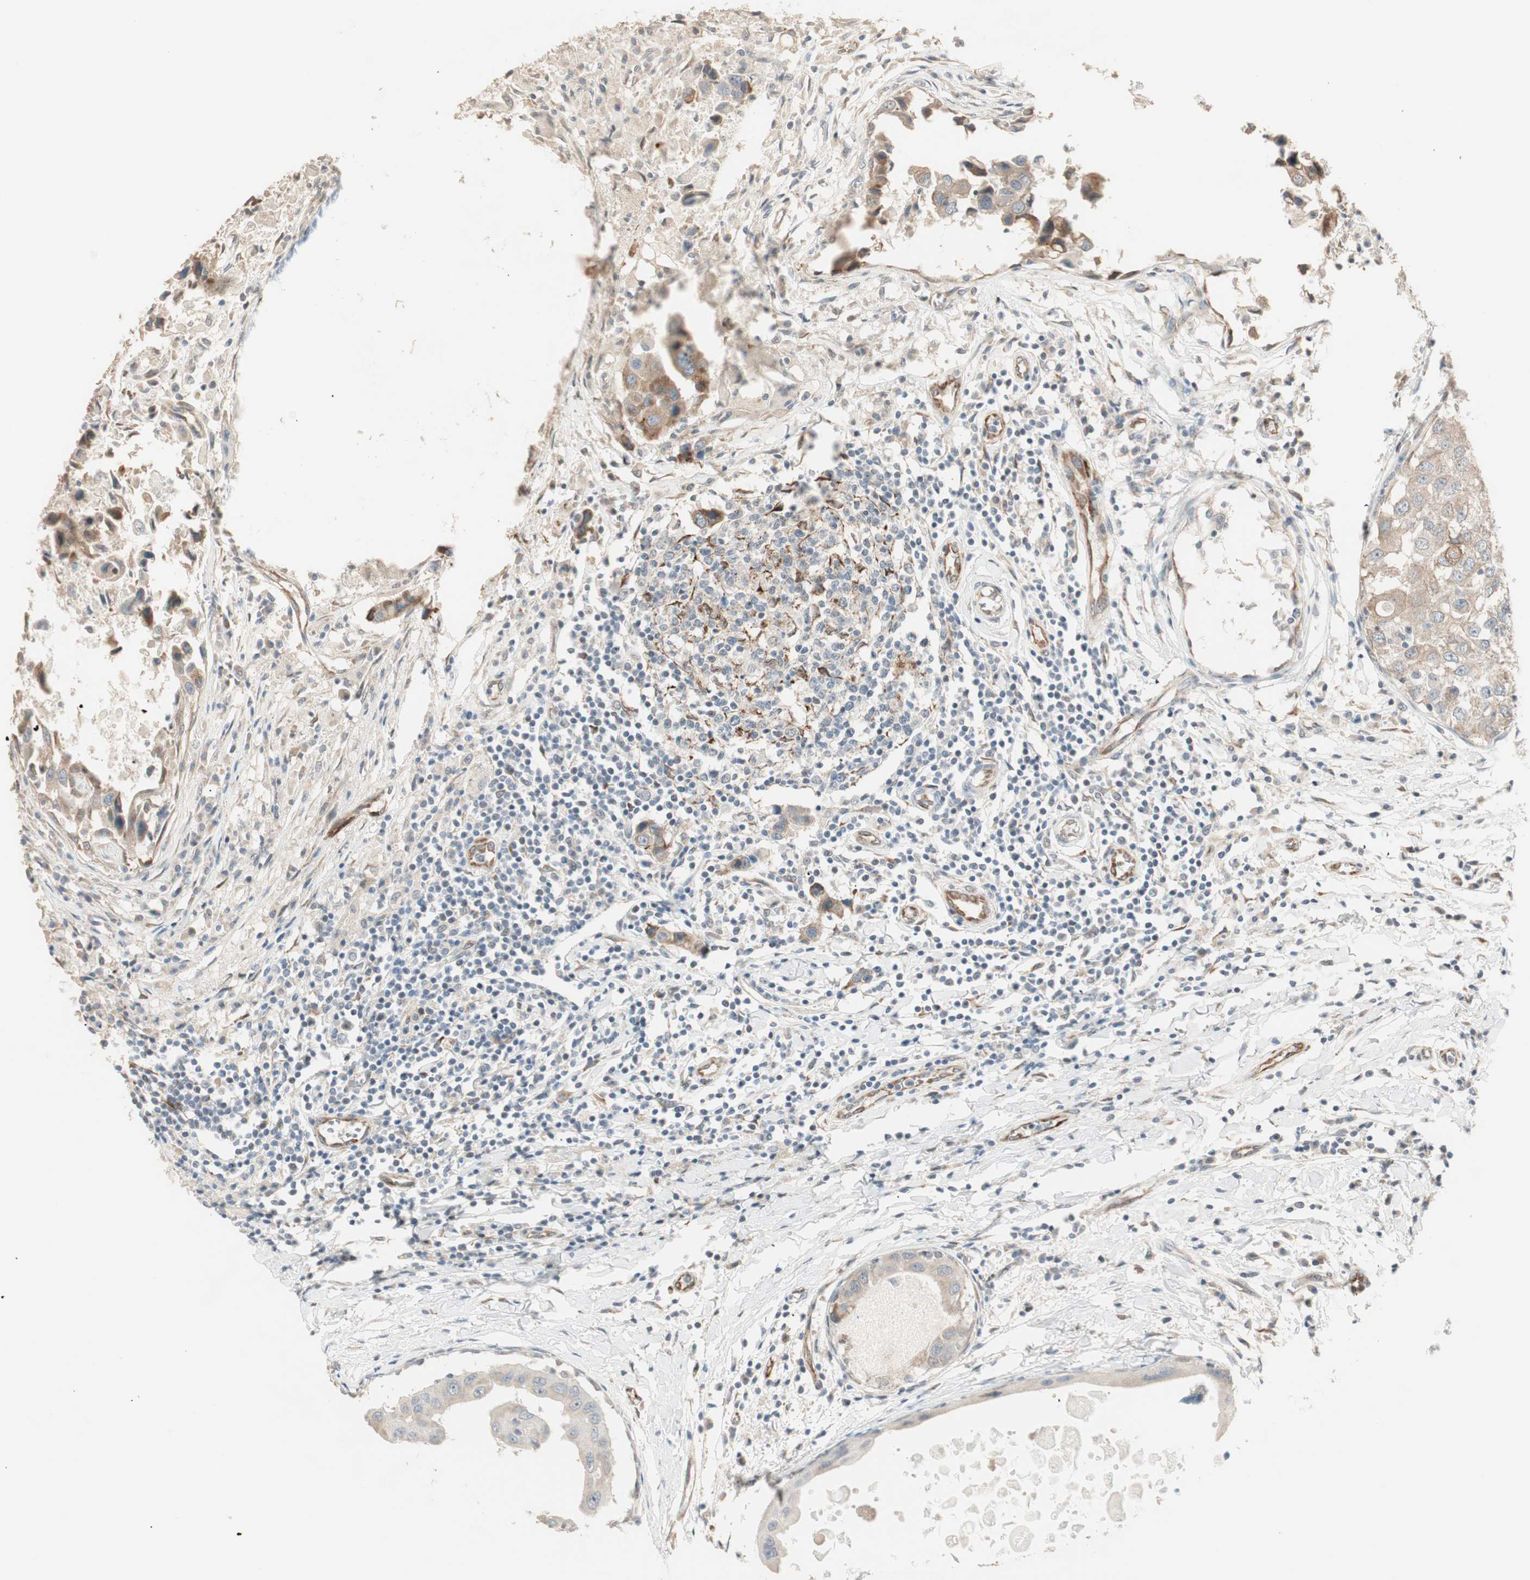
{"staining": {"intensity": "weak", "quantity": ">75%", "location": "cytoplasmic/membranous"}, "tissue": "breast cancer", "cell_type": "Tumor cells", "image_type": "cancer", "snomed": [{"axis": "morphology", "description": "Duct carcinoma"}, {"axis": "topography", "description": "Breast"}], "caption": "Protein expression analysis of breast infiltrating ductal carcinoma displays weak cytoplasmic/membranous expression in approximately >75% of tumor cells.", "gene": "TASOR", "patient": {"sex": "female", "age": 27}}